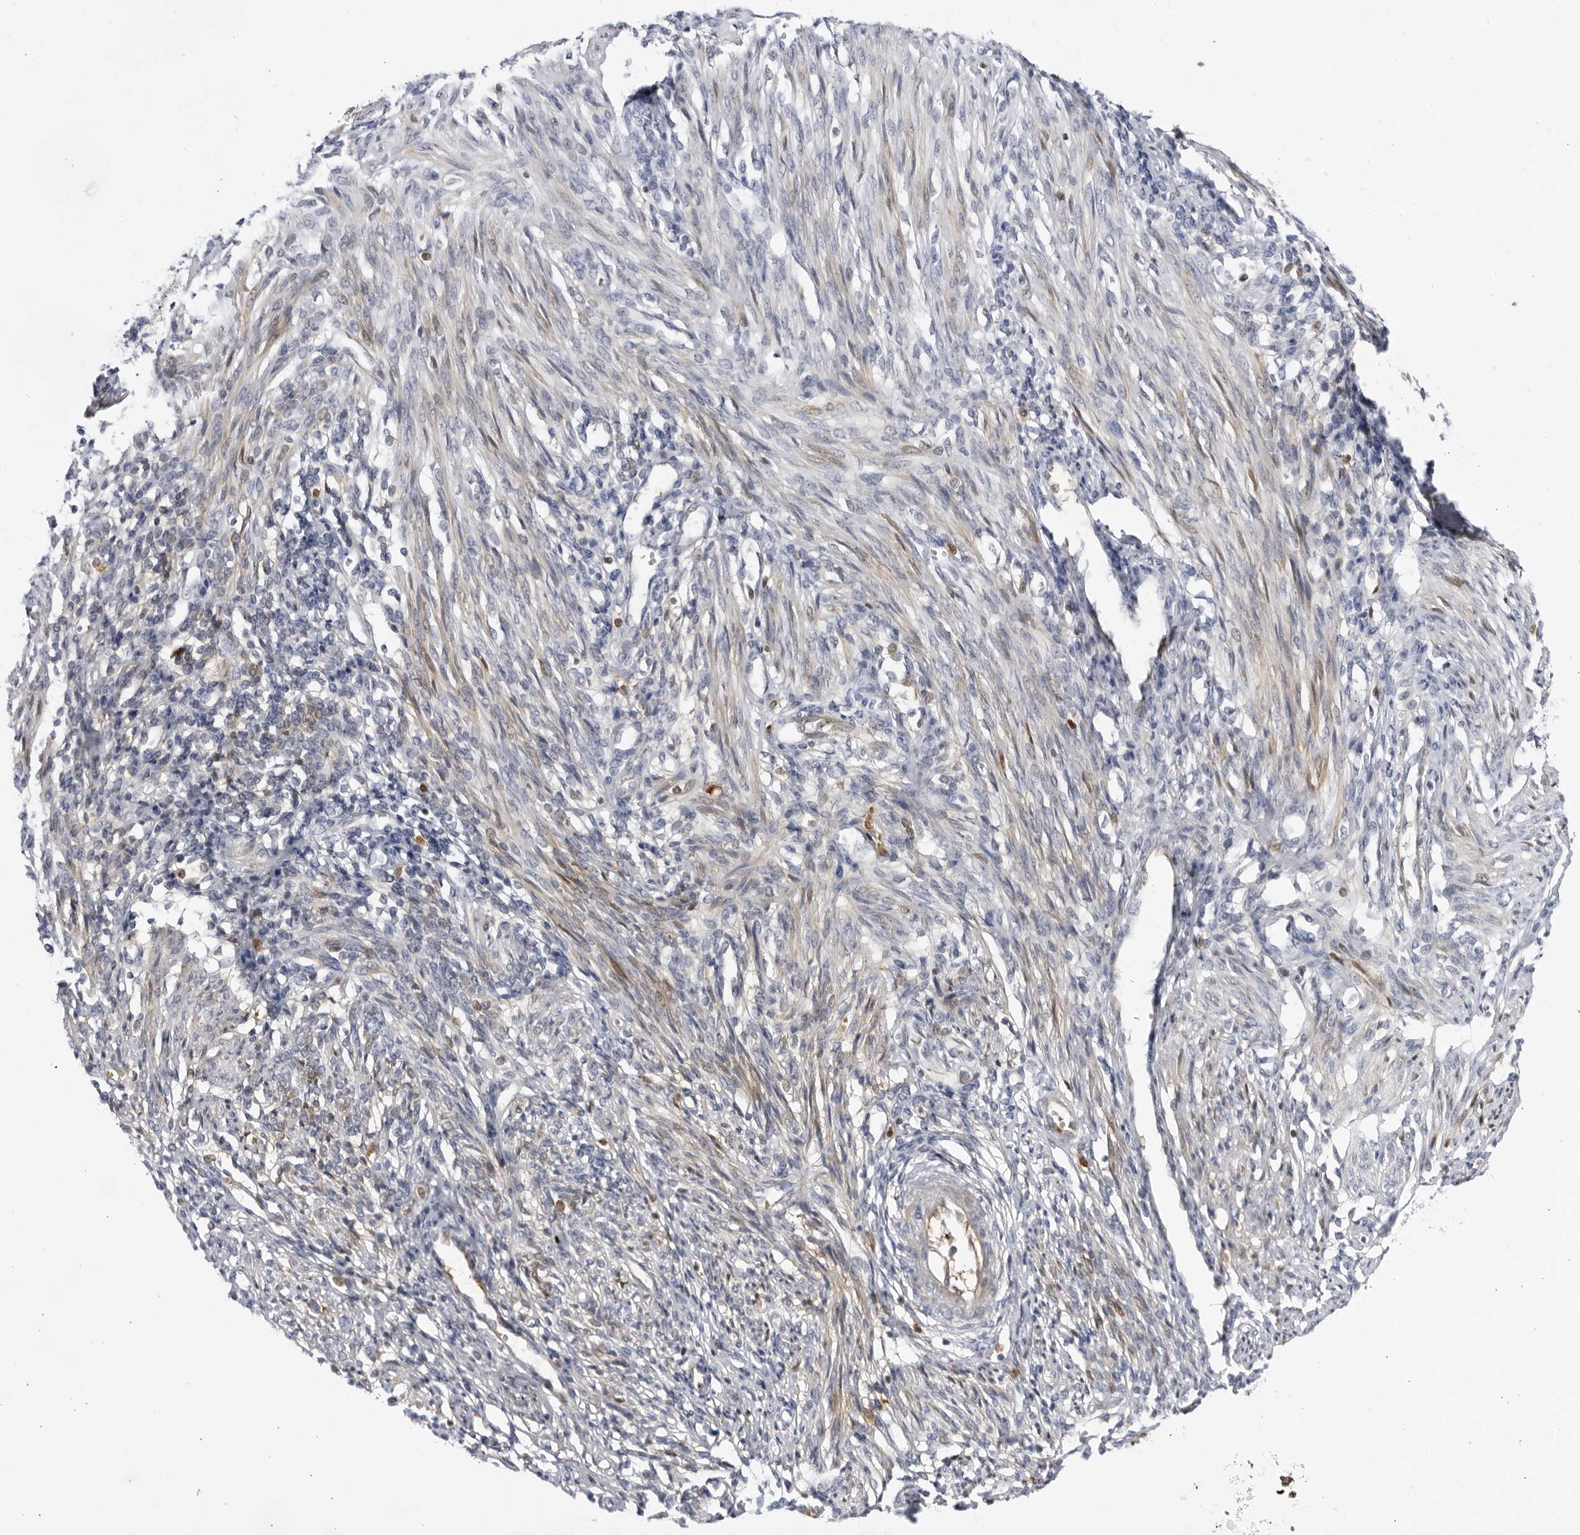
{"staining": {"intensity": "negative", "quantity": "none", "location": "none"}, "tissue": "endometrium", "cell_type": "Cells in endometrial stroma", "image_type": "normal", "snomed": [{"axis": "morphology", "description": "Normal tissue, NOS"}, {"axis": "topography", "description": "Endometrium"}], "caption": "This is an immunohistochemistry micrograph of normal endometrium. There is no staining in cells in endometrial stroma.", "gene": "CNBD1", "patient": {"sex": "female", "age": 66}}